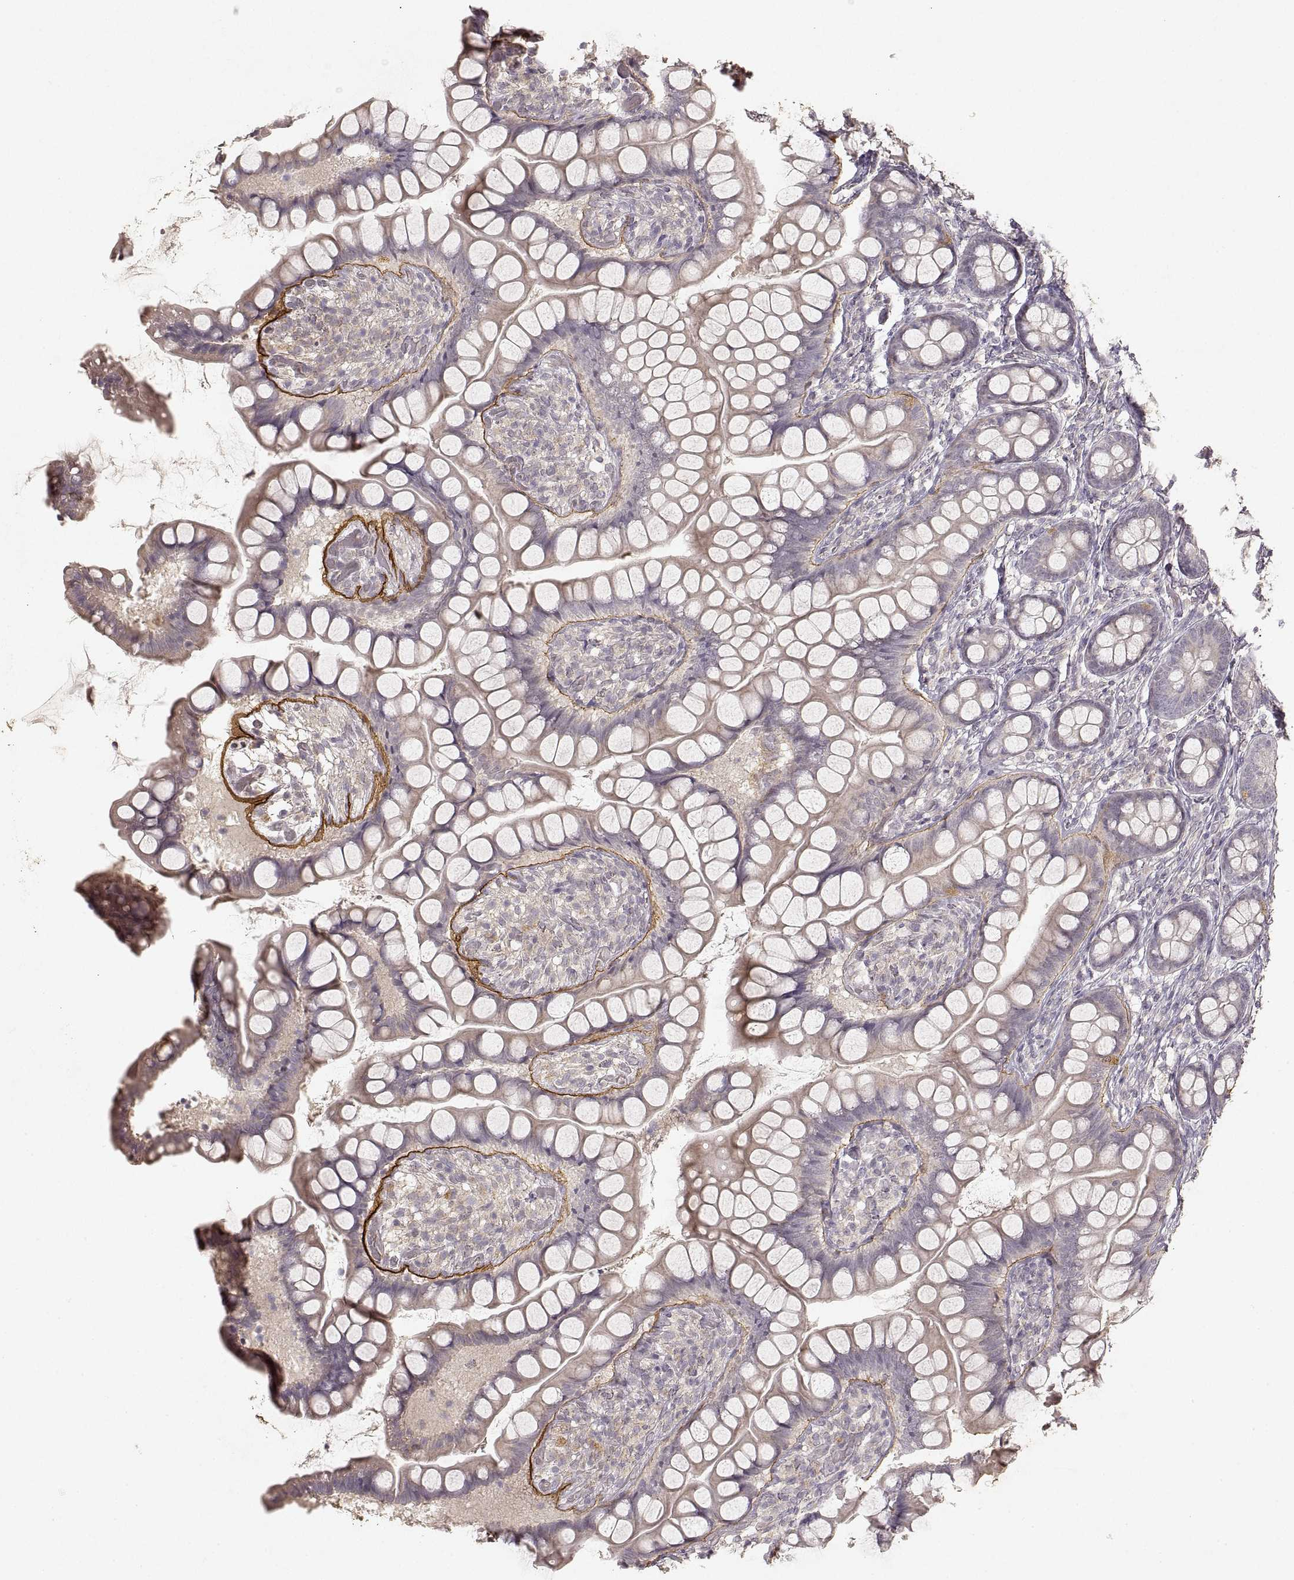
{"staining": {"intensity": "weak", "quantity": "25%-75%", "location": "cytoplasmic/membranous"}, "tissue": "small intestine", "cell_type": "Glandular cells", "image_type": "normal", "snomed": [{"axis": "morphology", "description": "Normal tissue, NOS"}, {"axis": "topography", "description": "Small intestine"}], "caption": "About 25%-75% of glandular cells in unremarkable small intestine exhibit weak cytoplasmic/membranous protein staining as visualized by brown immunohistochemical staining.", "gene": "LAMC2", "patient": {"sex": "male", "age": 70}}